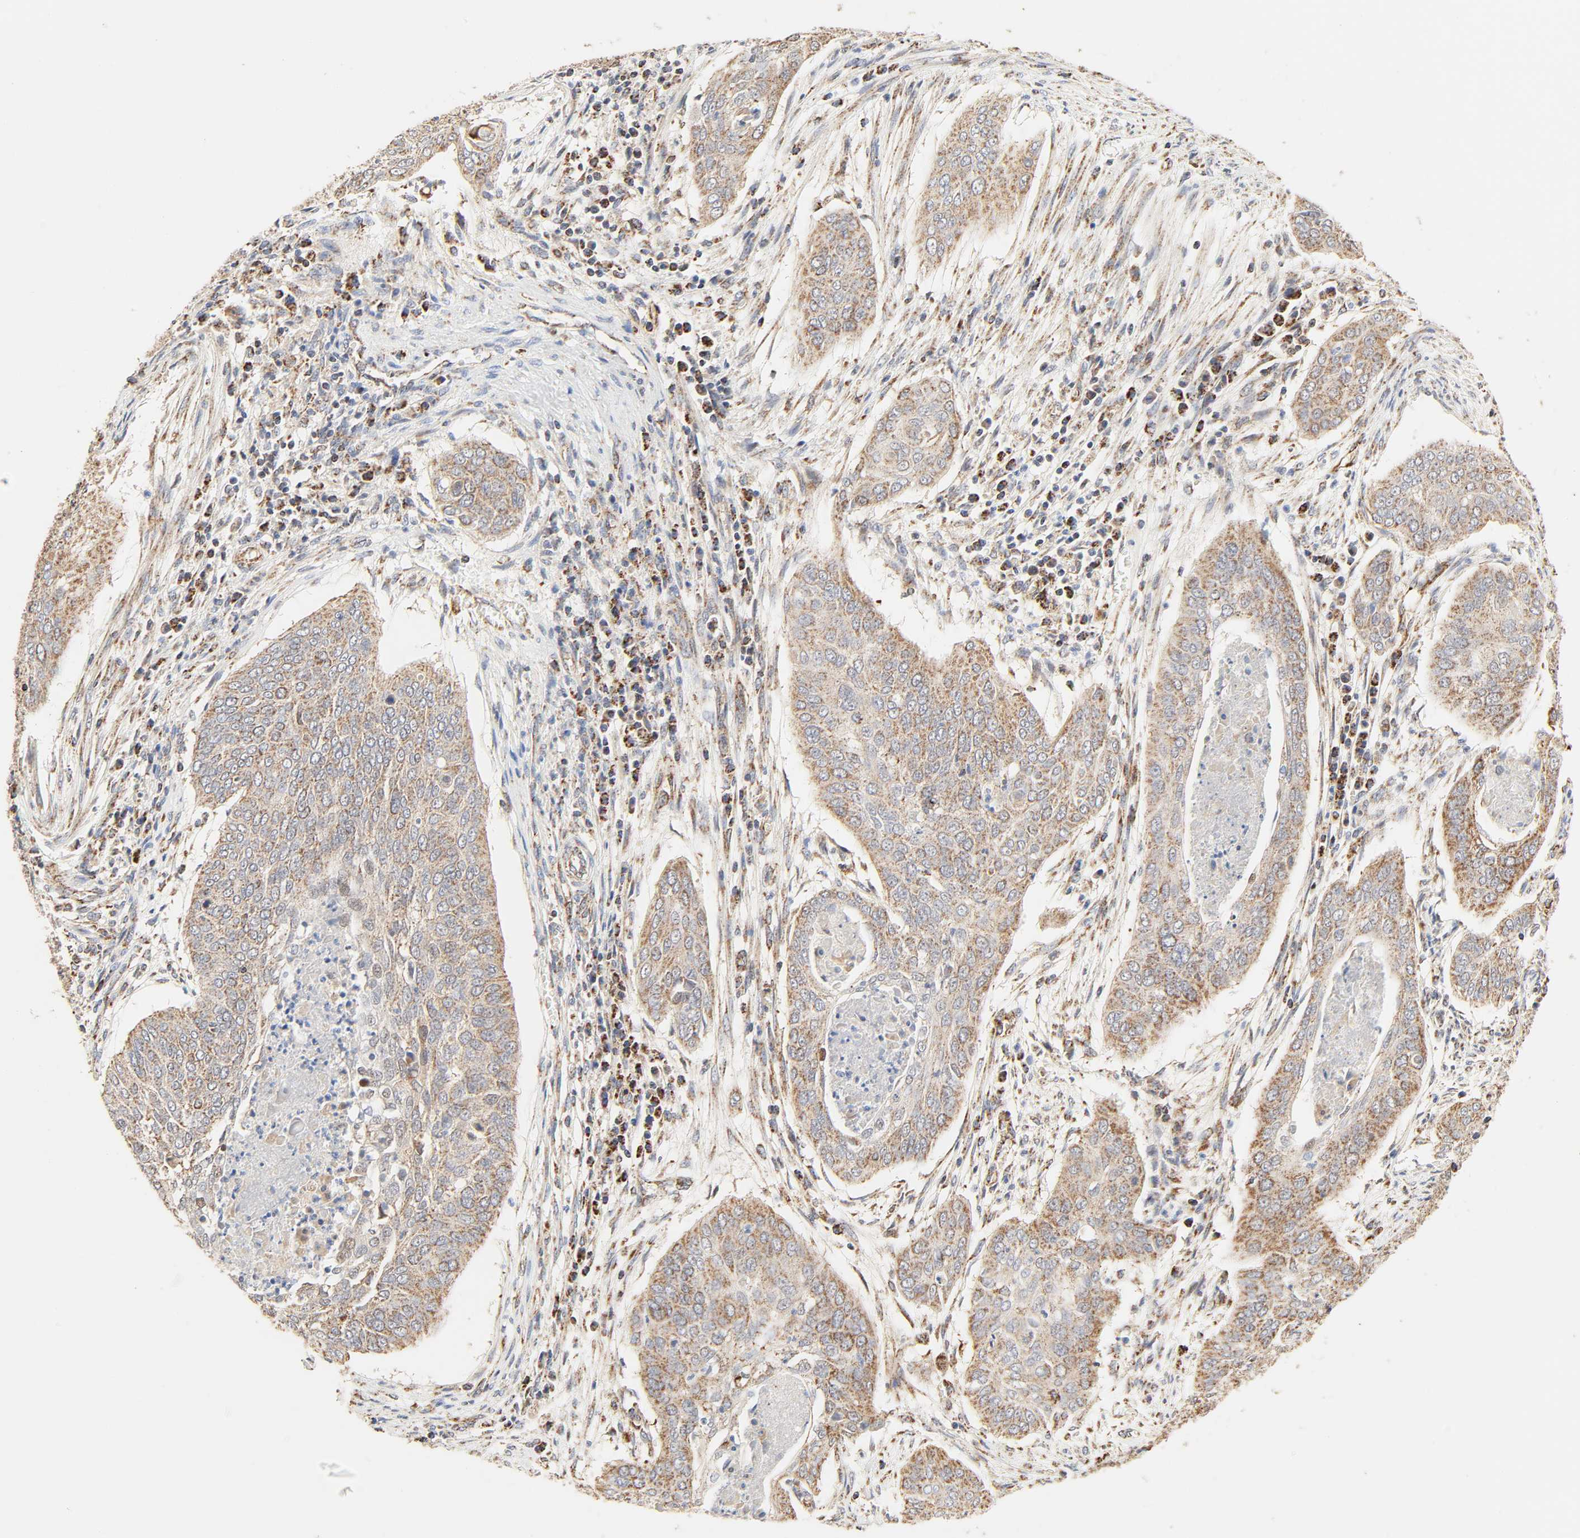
{"staining": {"intensity": "moderate", "quantity": ">75%", "location": "cytoplasmic/membranous"}, "tissue": "cervical cancer", "cell_type": "Tumor cells", "image_type": "cancer", "snomed": [{"axis": "morphology", "description": "Squamous cell carcinoma, NOS"}, {"axis": "topography", "description": "Cervix"}], "caption": "This image shows cervical cancer stained with immunohistochemistry to label a protein in brown. The cytoplasmic/membranous of tumor cells show moderate positivity for the protein. Nuclei are counter-stained blue.", "gene": "ZMAT5", "patient": {"sex": "female", "age": 39}}